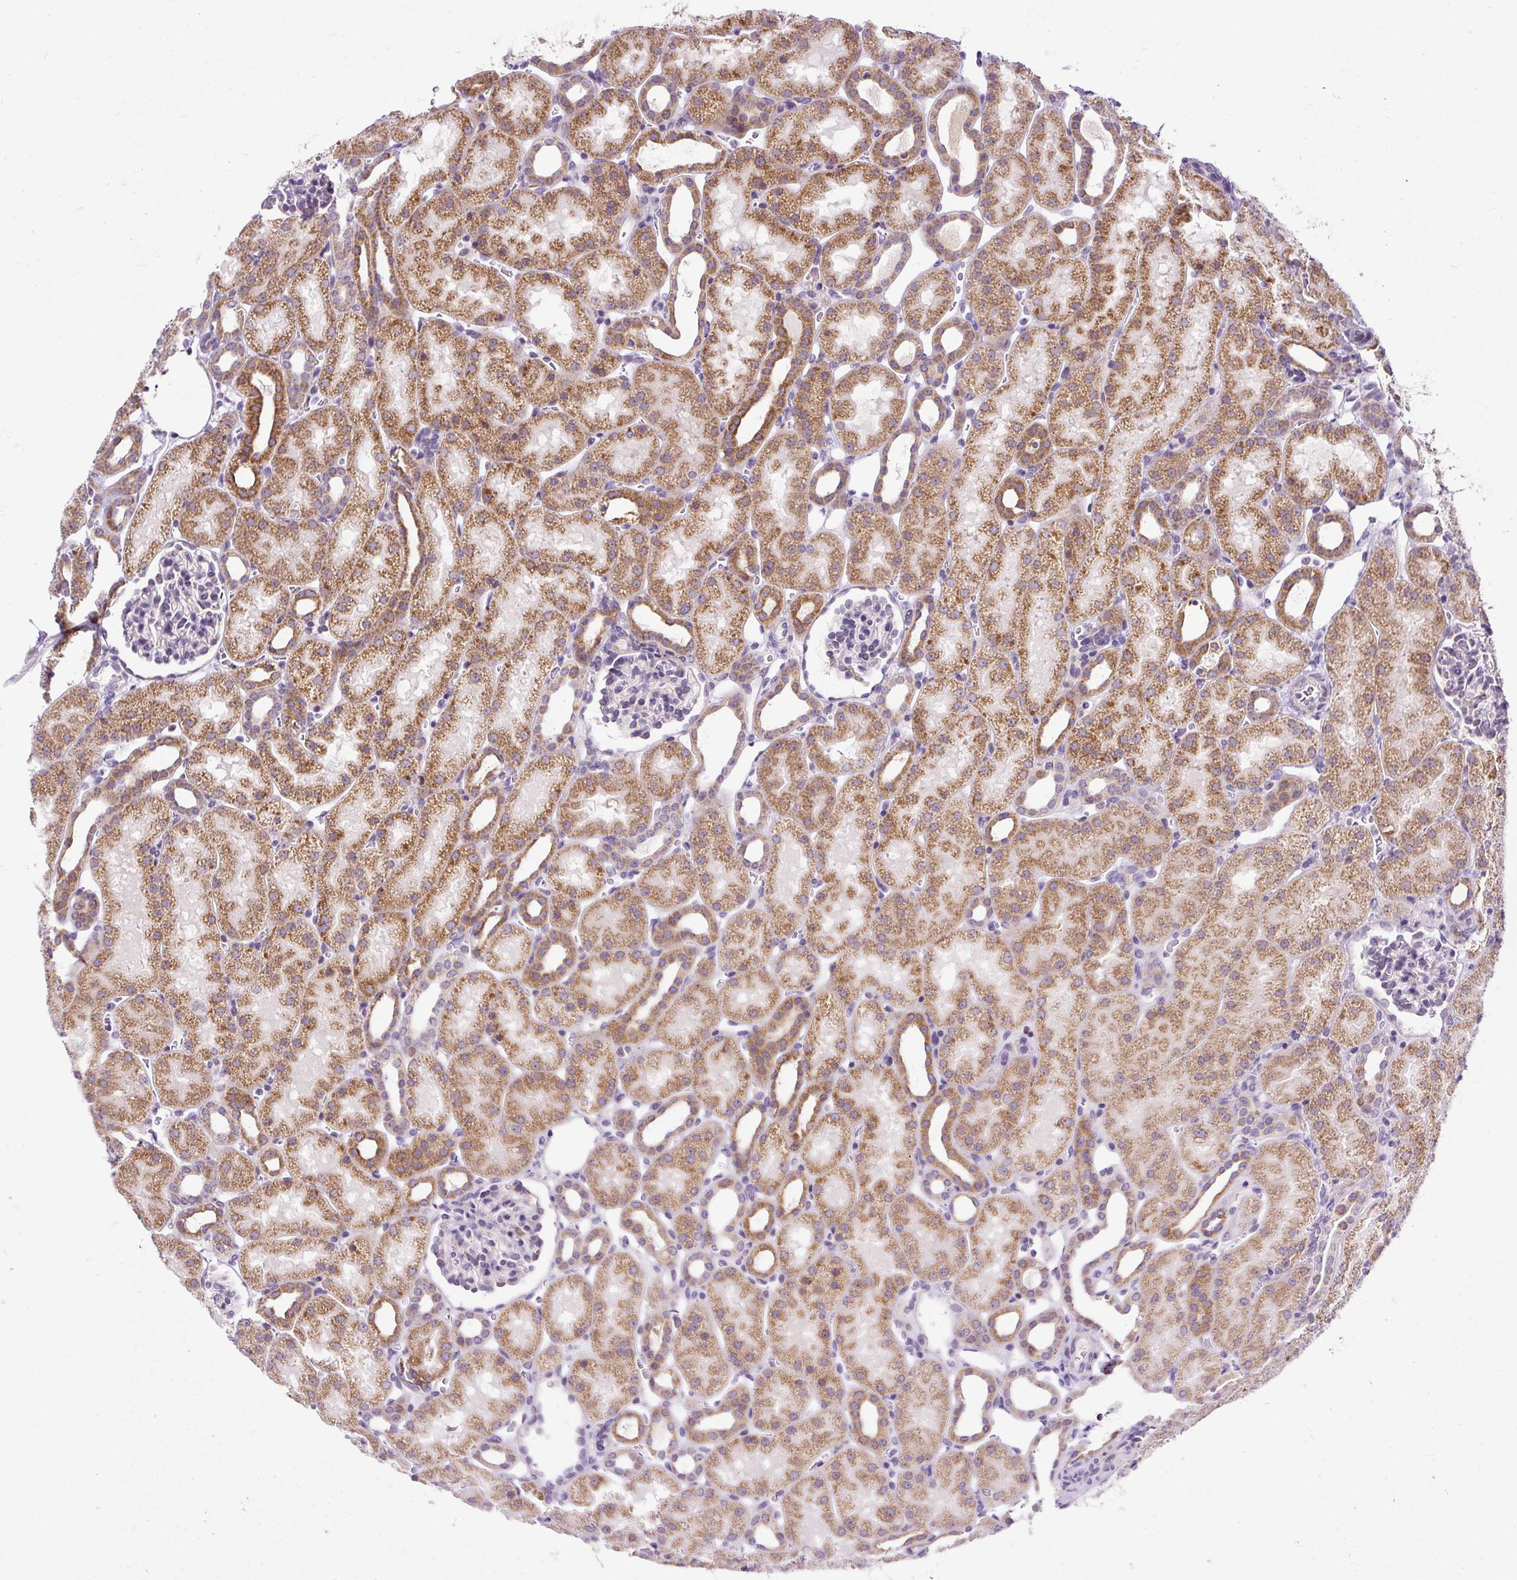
{"staining": {"intensity": "moderate", "quantity": "<25%", "location": "cytoplasmic/membranous"}, "tissue": "kidney", "cell_type": "Cells in glomeruli", "image_type": "normal", "snomed": [{"axis": "morphology", "description": "Normal tissue, NOS"}, {"axis": "topography", "description": "Kidney"}], "caption": "Kidney stained for a protein reveals moderate cytoplasmic/membranous positivity in cells in glomeruli. (Brightfield microscopy of DAB IHC at high magnification).", "gene": "FMC1", "patient": {"sex": "male", "age": 2}}